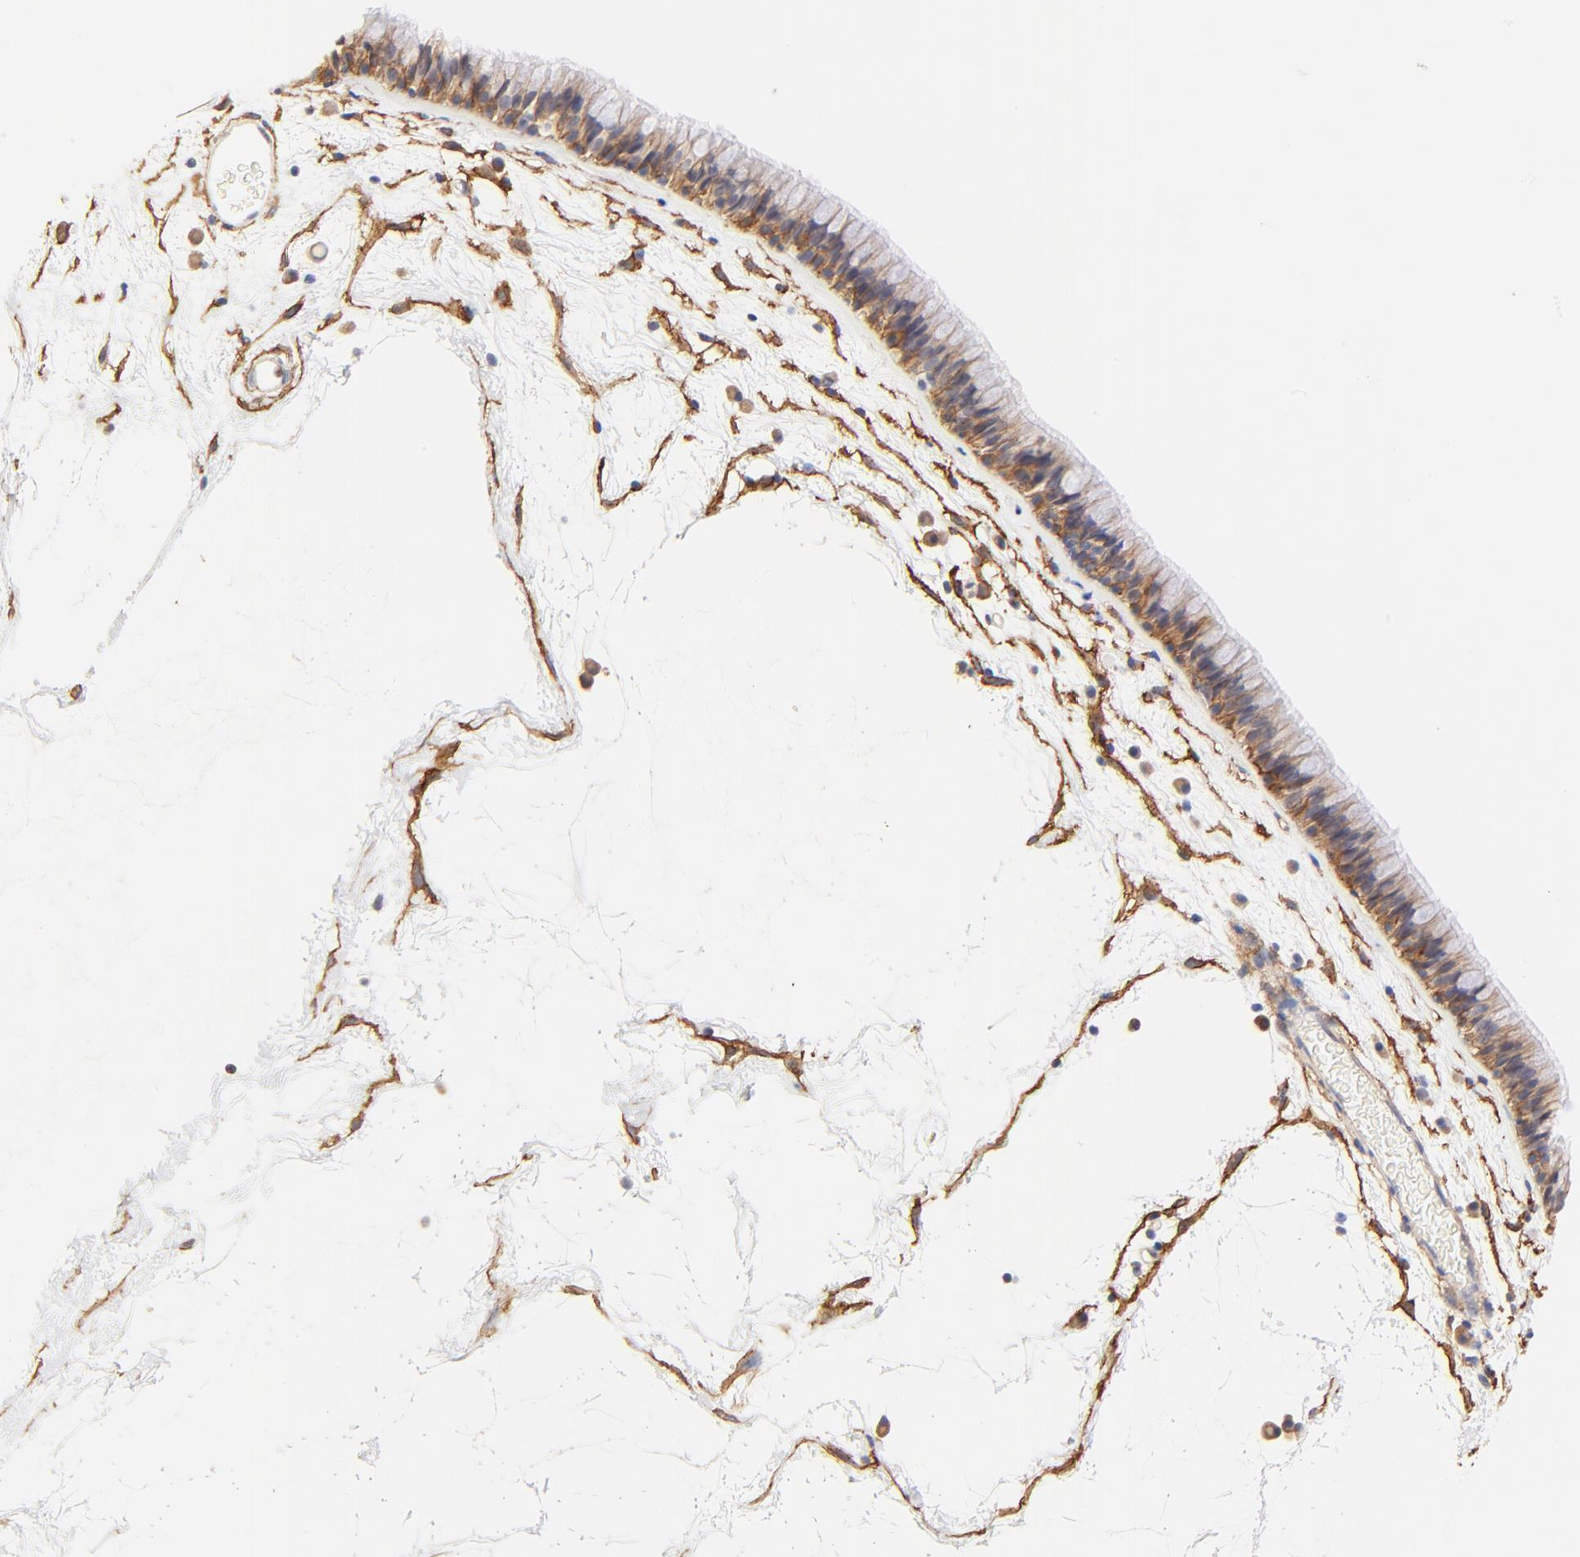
{"staining": {"intensity": "moderate", "quantity": ">75%", "location": "cytoplasmic/membranous"}, "tissue": "nasopharynx", "cell_type": "Respiratory epithelial cells", "image_type": "normal", "snomed": [{"axis": "morphology", "description": "Normal tissue, NOS"}, {"axis": "morphology", "description": "Inflammation, NOS"}, {"axis": "topography", "description": "Nasopharynx"}], "caption": "Protein expression analysis of normal human nasopharynx reveals moderate cytoplasmic/membranous positivity in about >75% of respiratory epithelial cells.", "gene": "PTK7", "patient": {"sex": "male", "age": 48}}